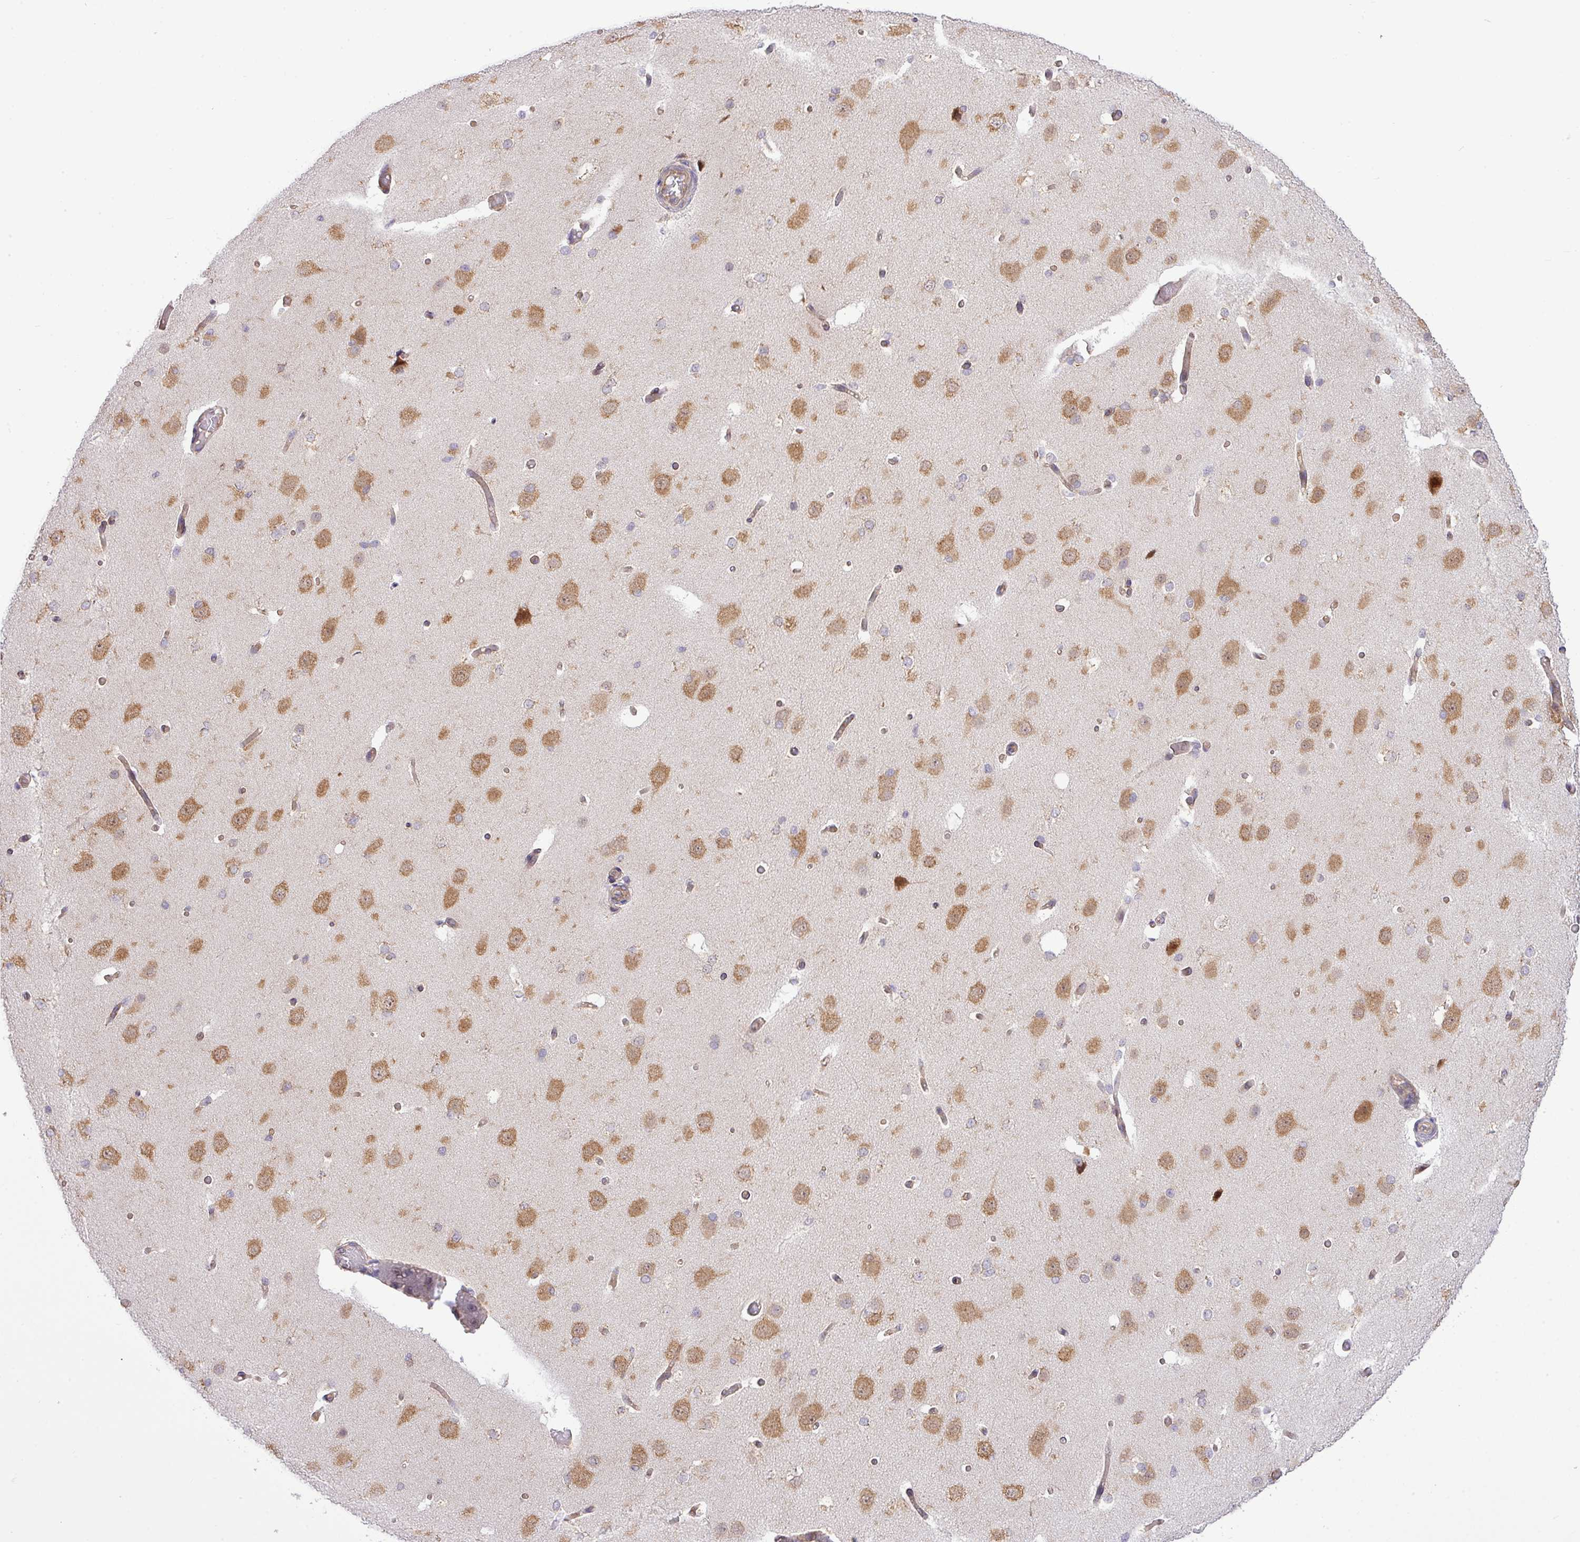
{"staining": {"intensity": "weak", "quantity": "25%-75%", "location": "cytoplasmic/membranous"}, "tissue": "cerebral cortex", "cell_type": "Endothelial cells", "image_type": "normal", "snomed": [{"axis": "morphology", "description": "Normal tissue, NOS"}, {"axis": "morphology", "description": "Inflammation, NOS"}, {"axis": "topography", "description": "Cerebral cortex"}], "caption": "IHC (DAB) staining of unremarkable cerebral cortex displays weak cytoplasmic/membranous protein staining in approximately 25%-75% of endothelial cells. (Brightfield microscopy of DAB IHC at high magnification).", "gene": "FAM222B", "patient": {"sex": "male", "age": 6}}